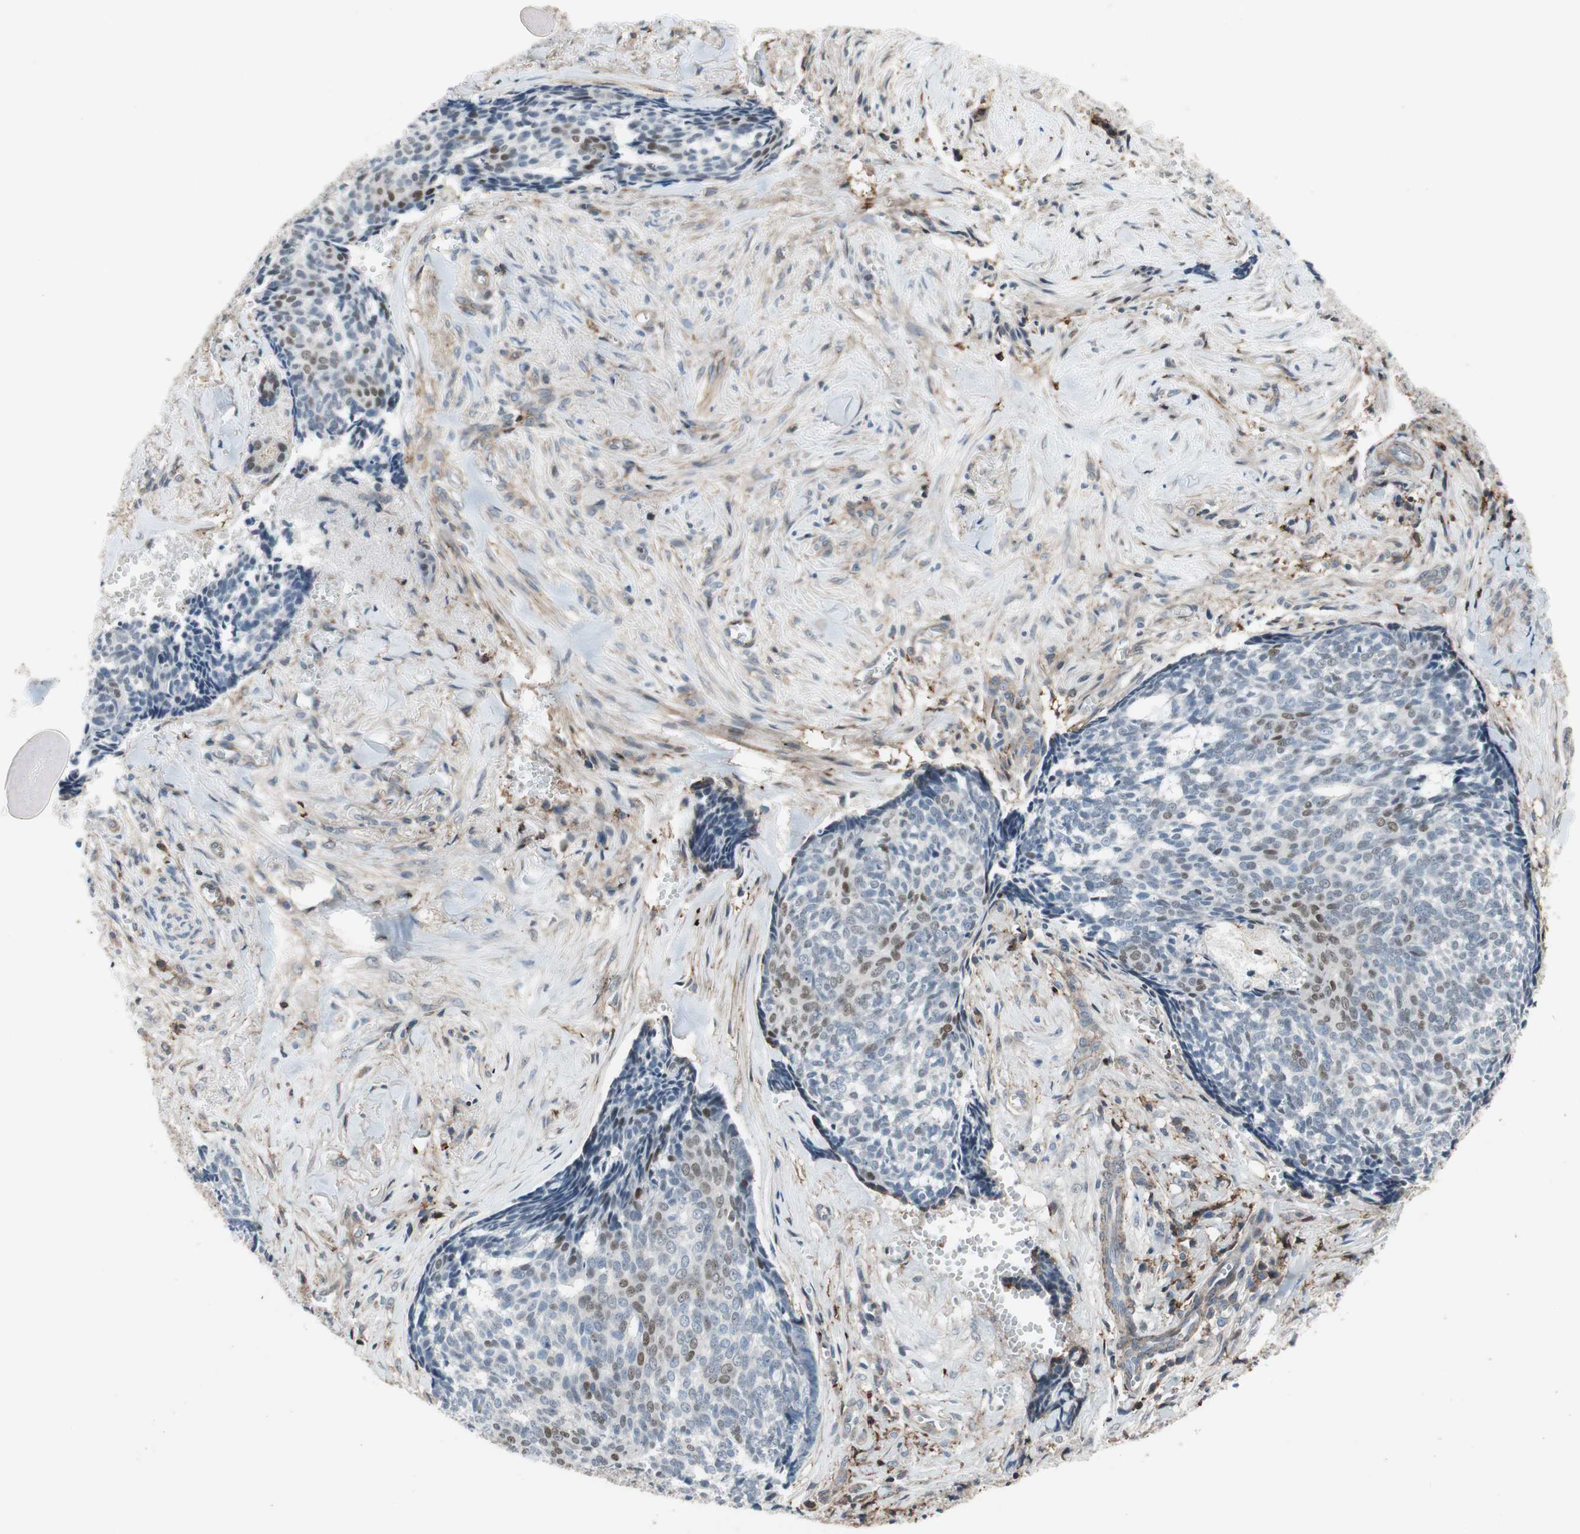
{"staining": {"intensity": "moderate", "quantity": "<25%", "location": "nuclear"}, "tissue": "skin cancer", "cell_type": "Tumor cells", "image_type": "cancer", "snomed": [{"axis": "morphology", "description": "Basal cell carcinoma"}, {"axis": "topography", "description": "Skin"}], "caption": "Brown immunohistochemical staining in basal cell carcinoma (skin) demonstrates moderate nuclear positivity in approximately <25% of tumor cells. (Stains: DAB in brown, nuclei in blue, Microscopy: brightfield microscopy at high magnification).", "gene": "GRHL1", "patient": {"sex": "male", "age": 84}}